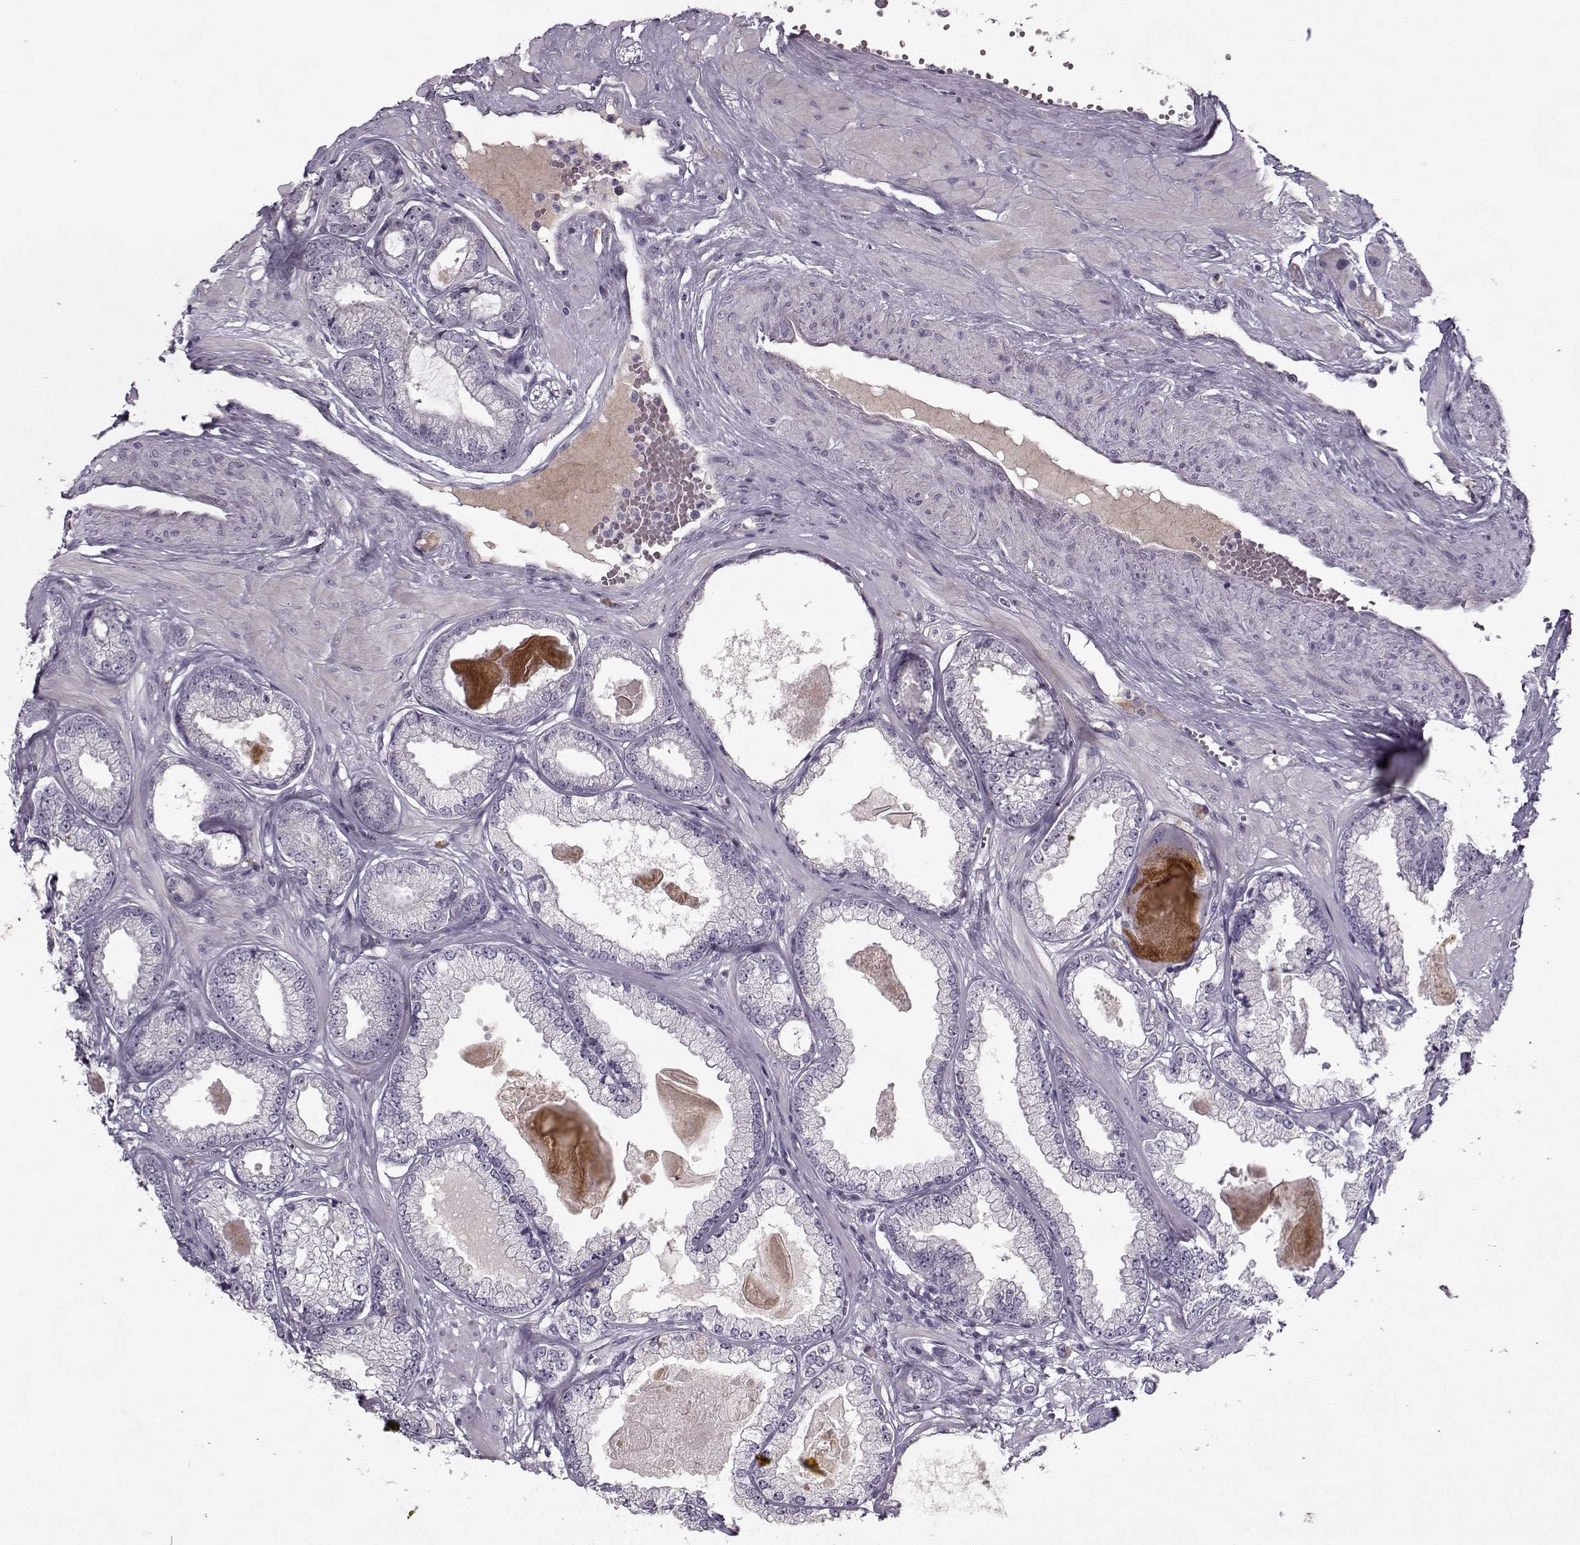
{"staining": {"intensity": "negative", "quantity": "none", "location": "none"}, "tissue": "prostate cancer", "cell_type": "Tumor cells", "image_type": "cancer", "snomed": [{"axis": "morphology", "description": "Adenocarcinoma, Low grade"}, {"axis": "topography", "description": "Prostate"}], "caption": "Prostate adenocarcinoma (low-grade) was stained to show a protein in brown. There is no significant positivity in tumor cells.", "gene": "KRT9", "patient": {"sex": "male", "age": 64}}